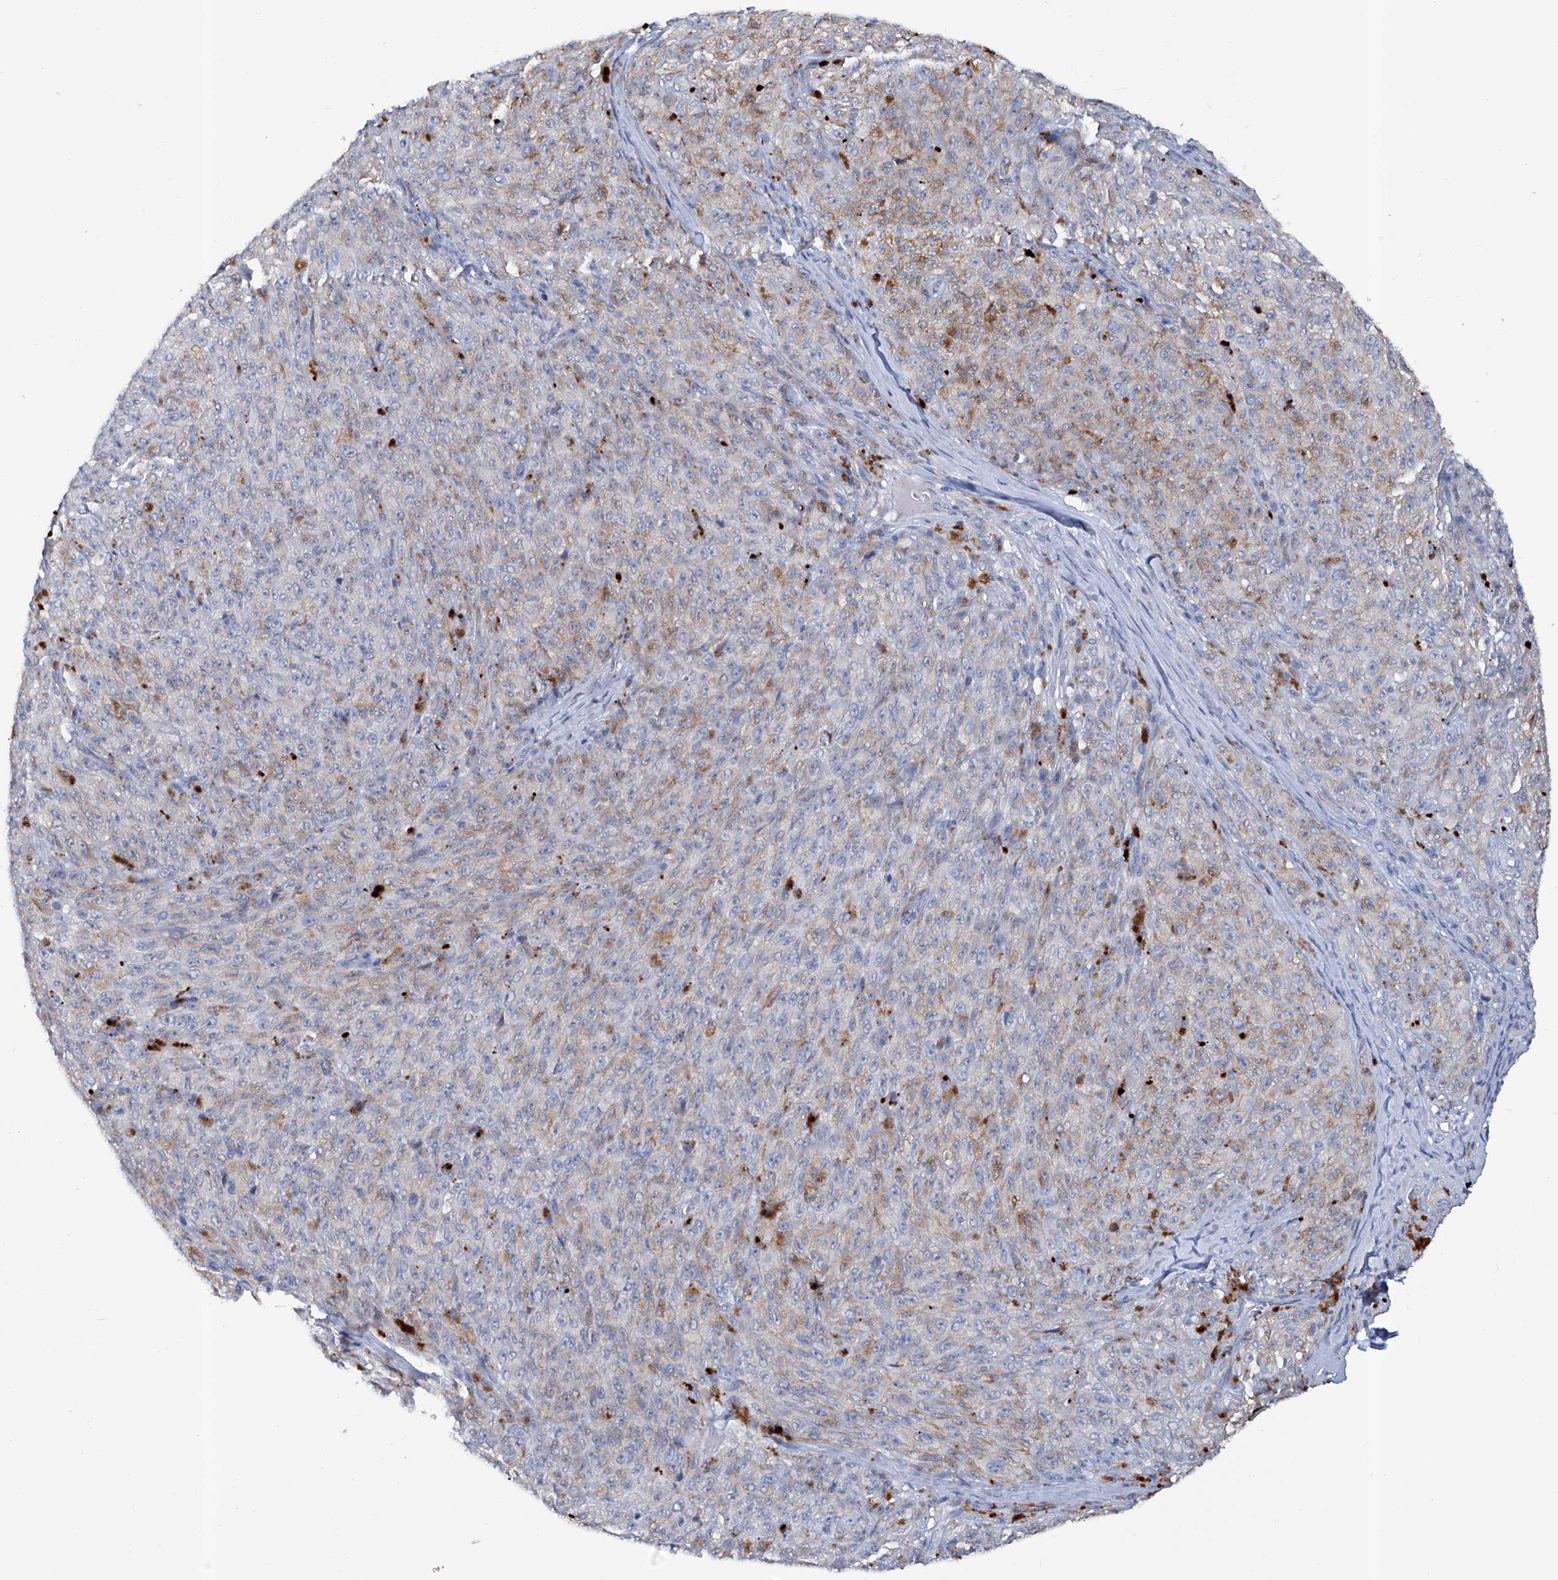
{"staining": {"intensity": "weak", "quantity": "<25%", "location": "cytoplasmic/membranous"}, "tissue": "melanoma", "cell_type": "Tumor cells", "image_type": "cancer", "snomed": [{"axis": "morphology", "description": "Malignant melanoma, NOS"}, {"axis": "topography", "description": "Skin"}], "caption": "Immunohistochemical staining of malignant melanoma demonstrates no significant expression in tumor cells. Nuclei are stained in blue.", "gene": "KLHL17", "patient": {"sex": "female", "age": 82}}